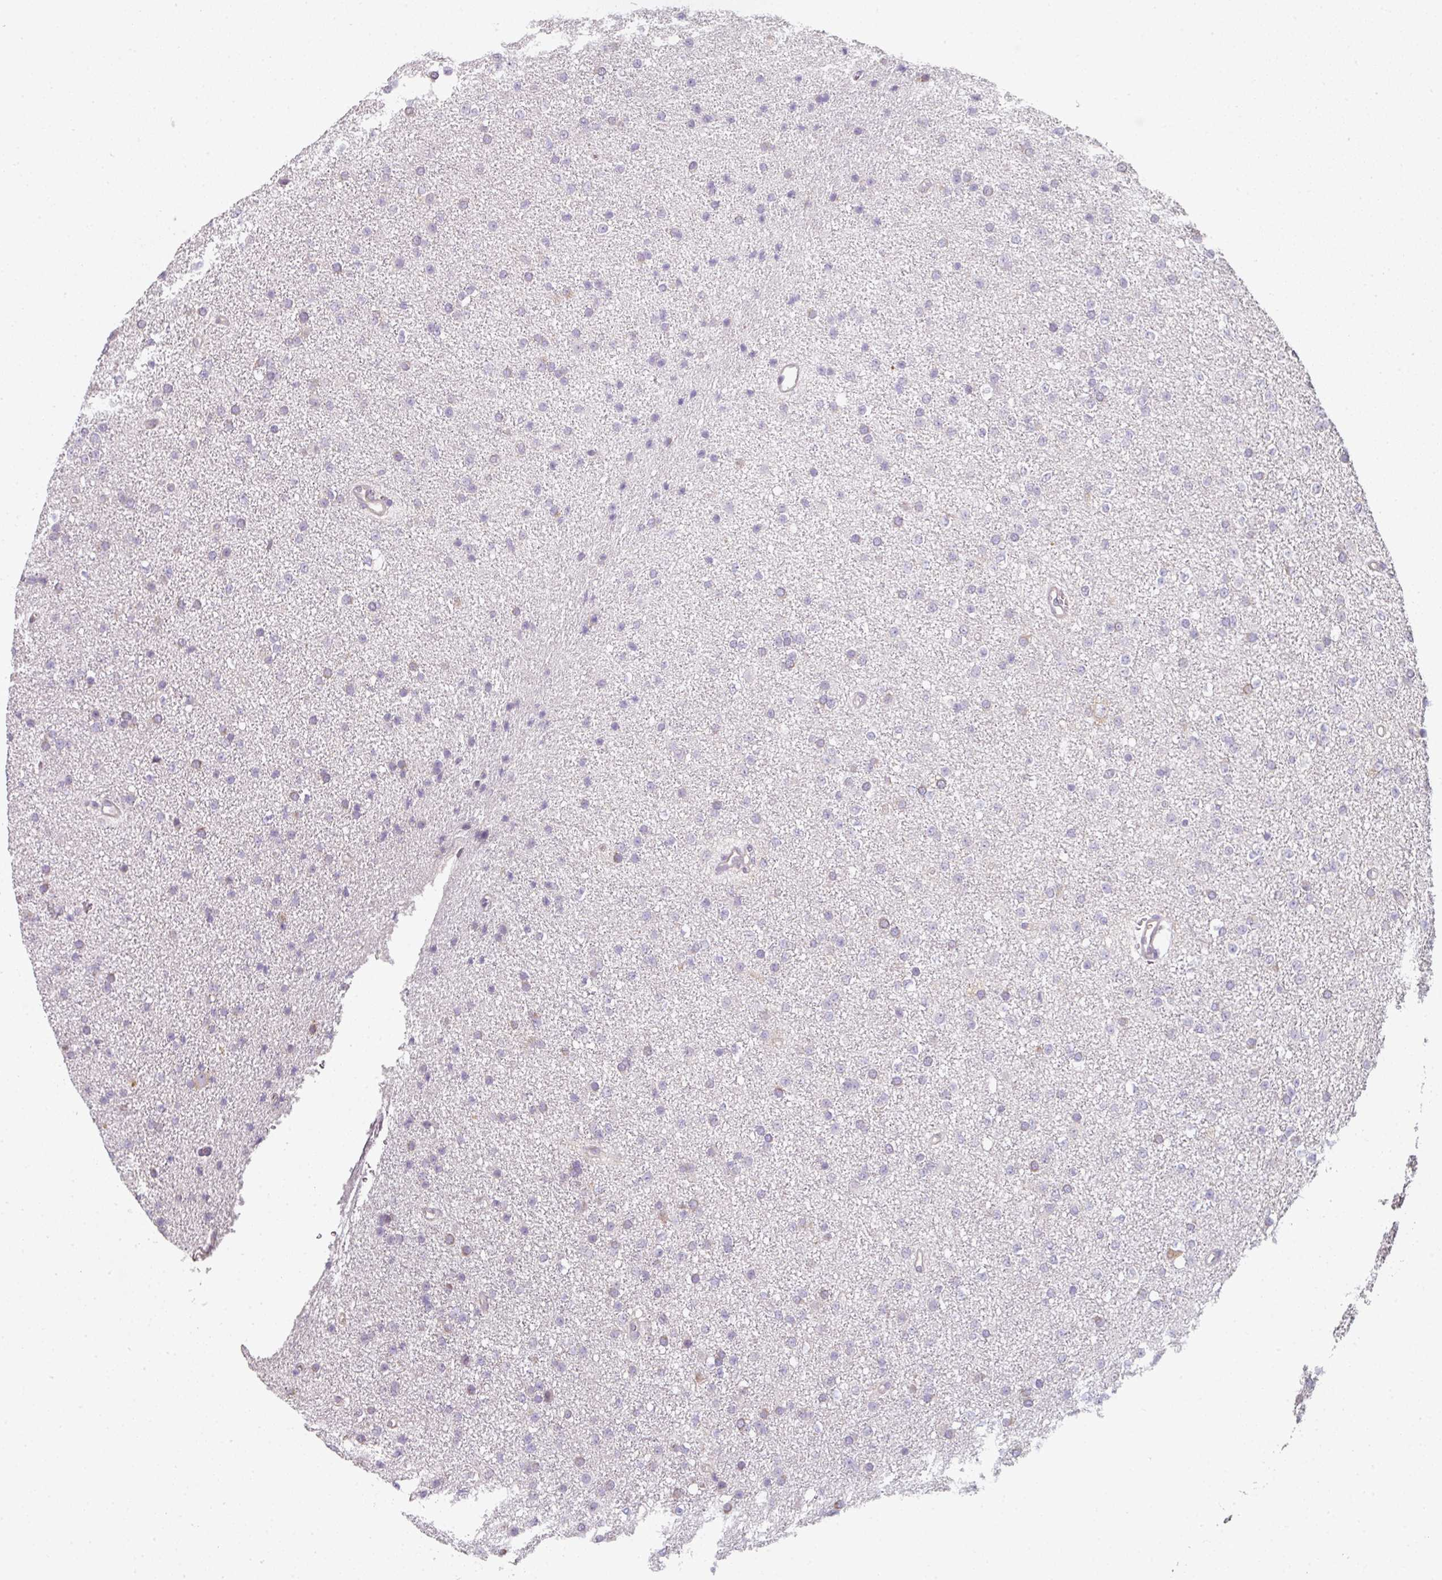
{"staining": {"intensity": "negative", "quantity": "none", "location": "none"}, "tissue": "glioma", "cell_type": "Tumor cells", "image_type": "cancer", "snomed": [{"axis": "morphology", "description": "Glioma, malignant, Low grade"}, {"axis": "topography", "description": "Brain"}], "caption": "The micrograph demonstrates no staining of tumor cells in glioma.", "gene": "C19orf33", "patient": {"sex": "female", "age": 34}}